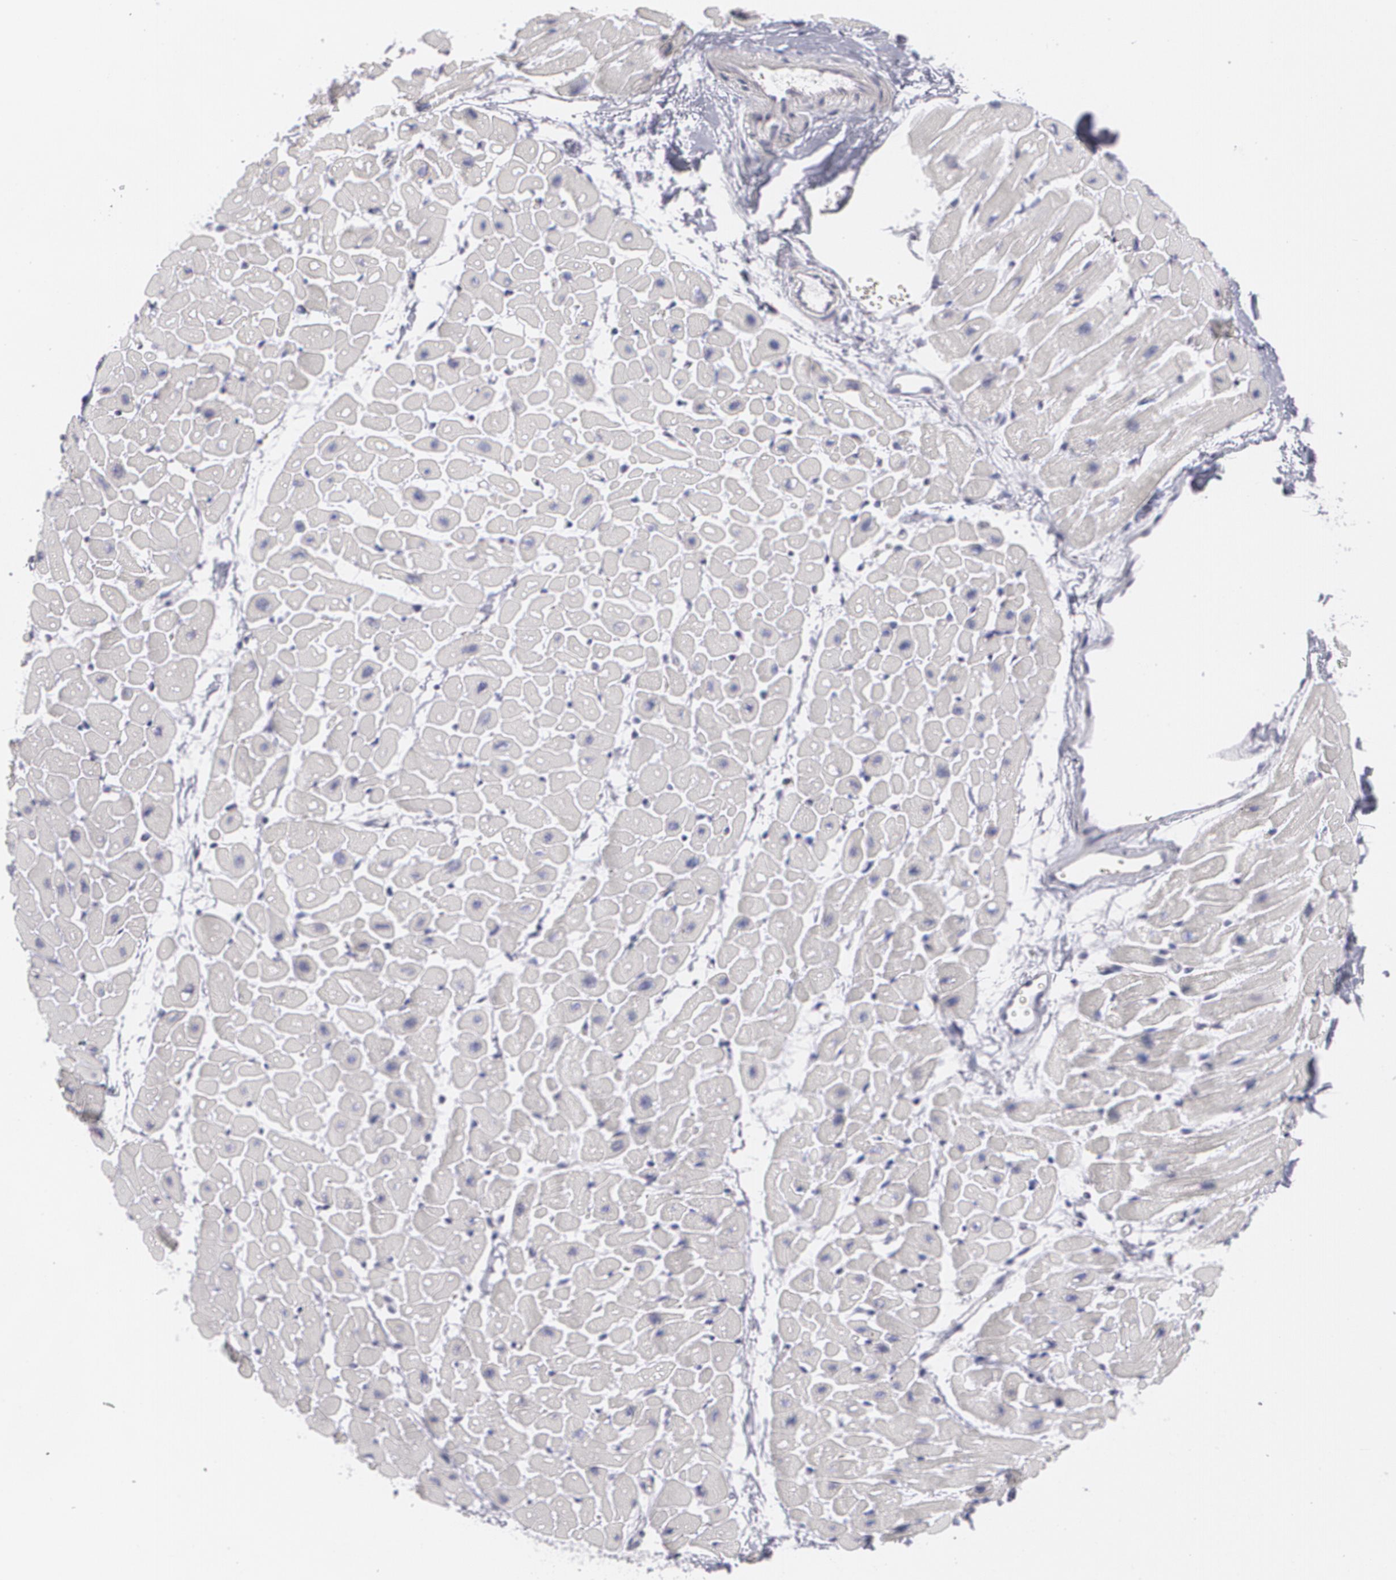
{"staining": {"intensity": "negative", "quantity": "none", "location": "none"}, "tissue": "heart muscle", "cell_type": "Cardiomyocytes", "image_type": "normal", "snomed": [{"axis": "morphology", "description": "Normal tissue, NOS"}, {"axis": "topography", "description": "Heart"}], "caption": "High power microscopy image of an IHC photomicrograph of normal heart muscle, revealing no significant positivity in cardiomyocytes. The staining is performed using DAB brown chromogen with nuclei counter-stained in using hematoxylin.", "gene": "MBNL3", "patient": {"sex": "male", "age": 45}}